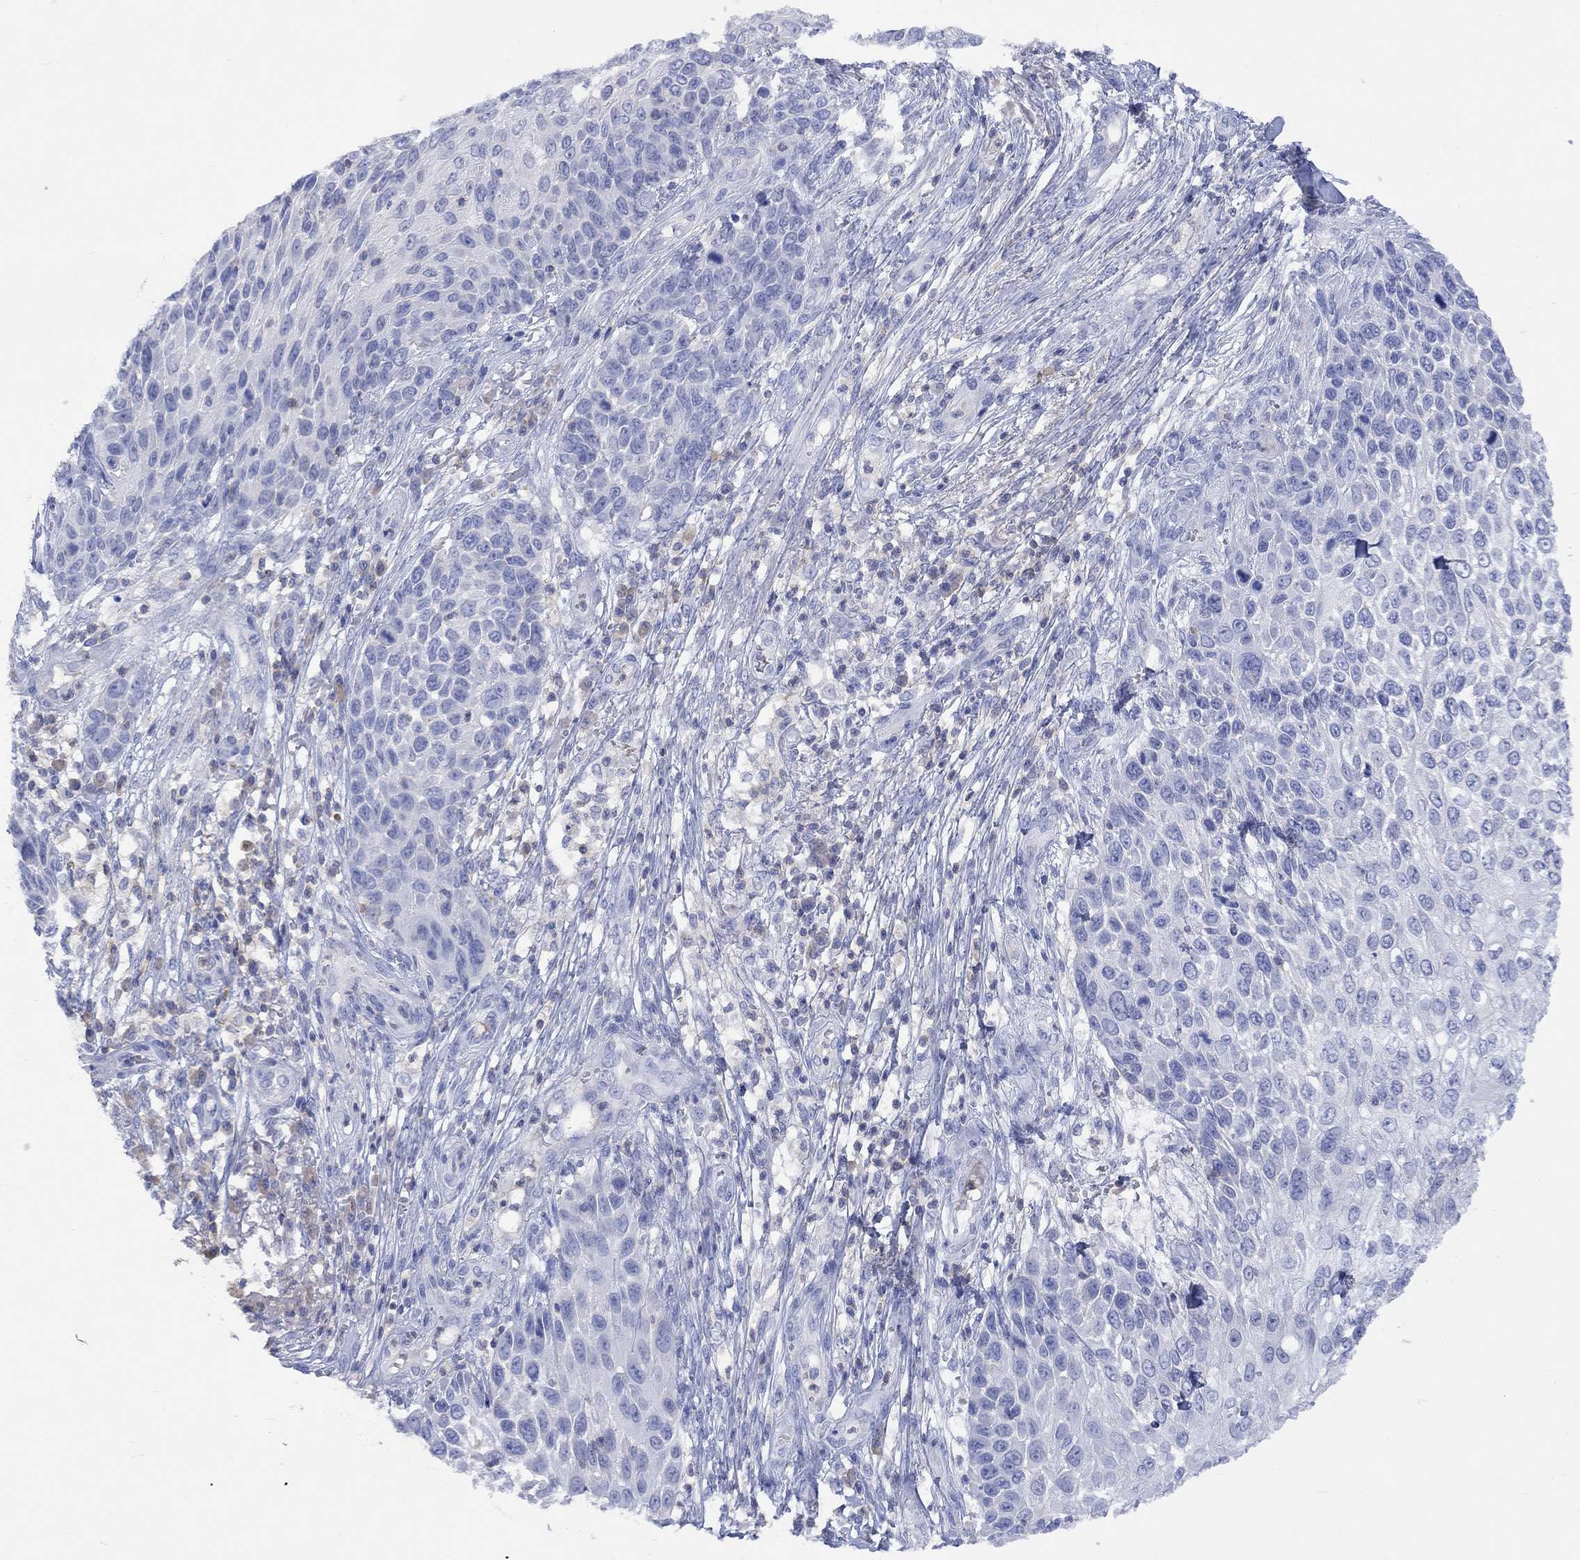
{"staining": {"intensity": "negative", "quantity": "none", "location": "none"}, "tissue": "skin cancer", "cell_type": "Tumor cells", "image_type": "cancer", "snomed": [{"axis": "morphology", "description": "Squamous cell carcinoma, NOS"}, {"axis": "topography", "description": "Skin"}], "caption": "This is a histopathology image of immunohistochemistry staining of skin squamous cell carcinoma, which shows no staining in tumor cells. (DAB immunohistochemistry visualized using brightfield microscopy, high magnification).", "gene": "GCM1", "patient": {"sex": "male", "age": 92}}